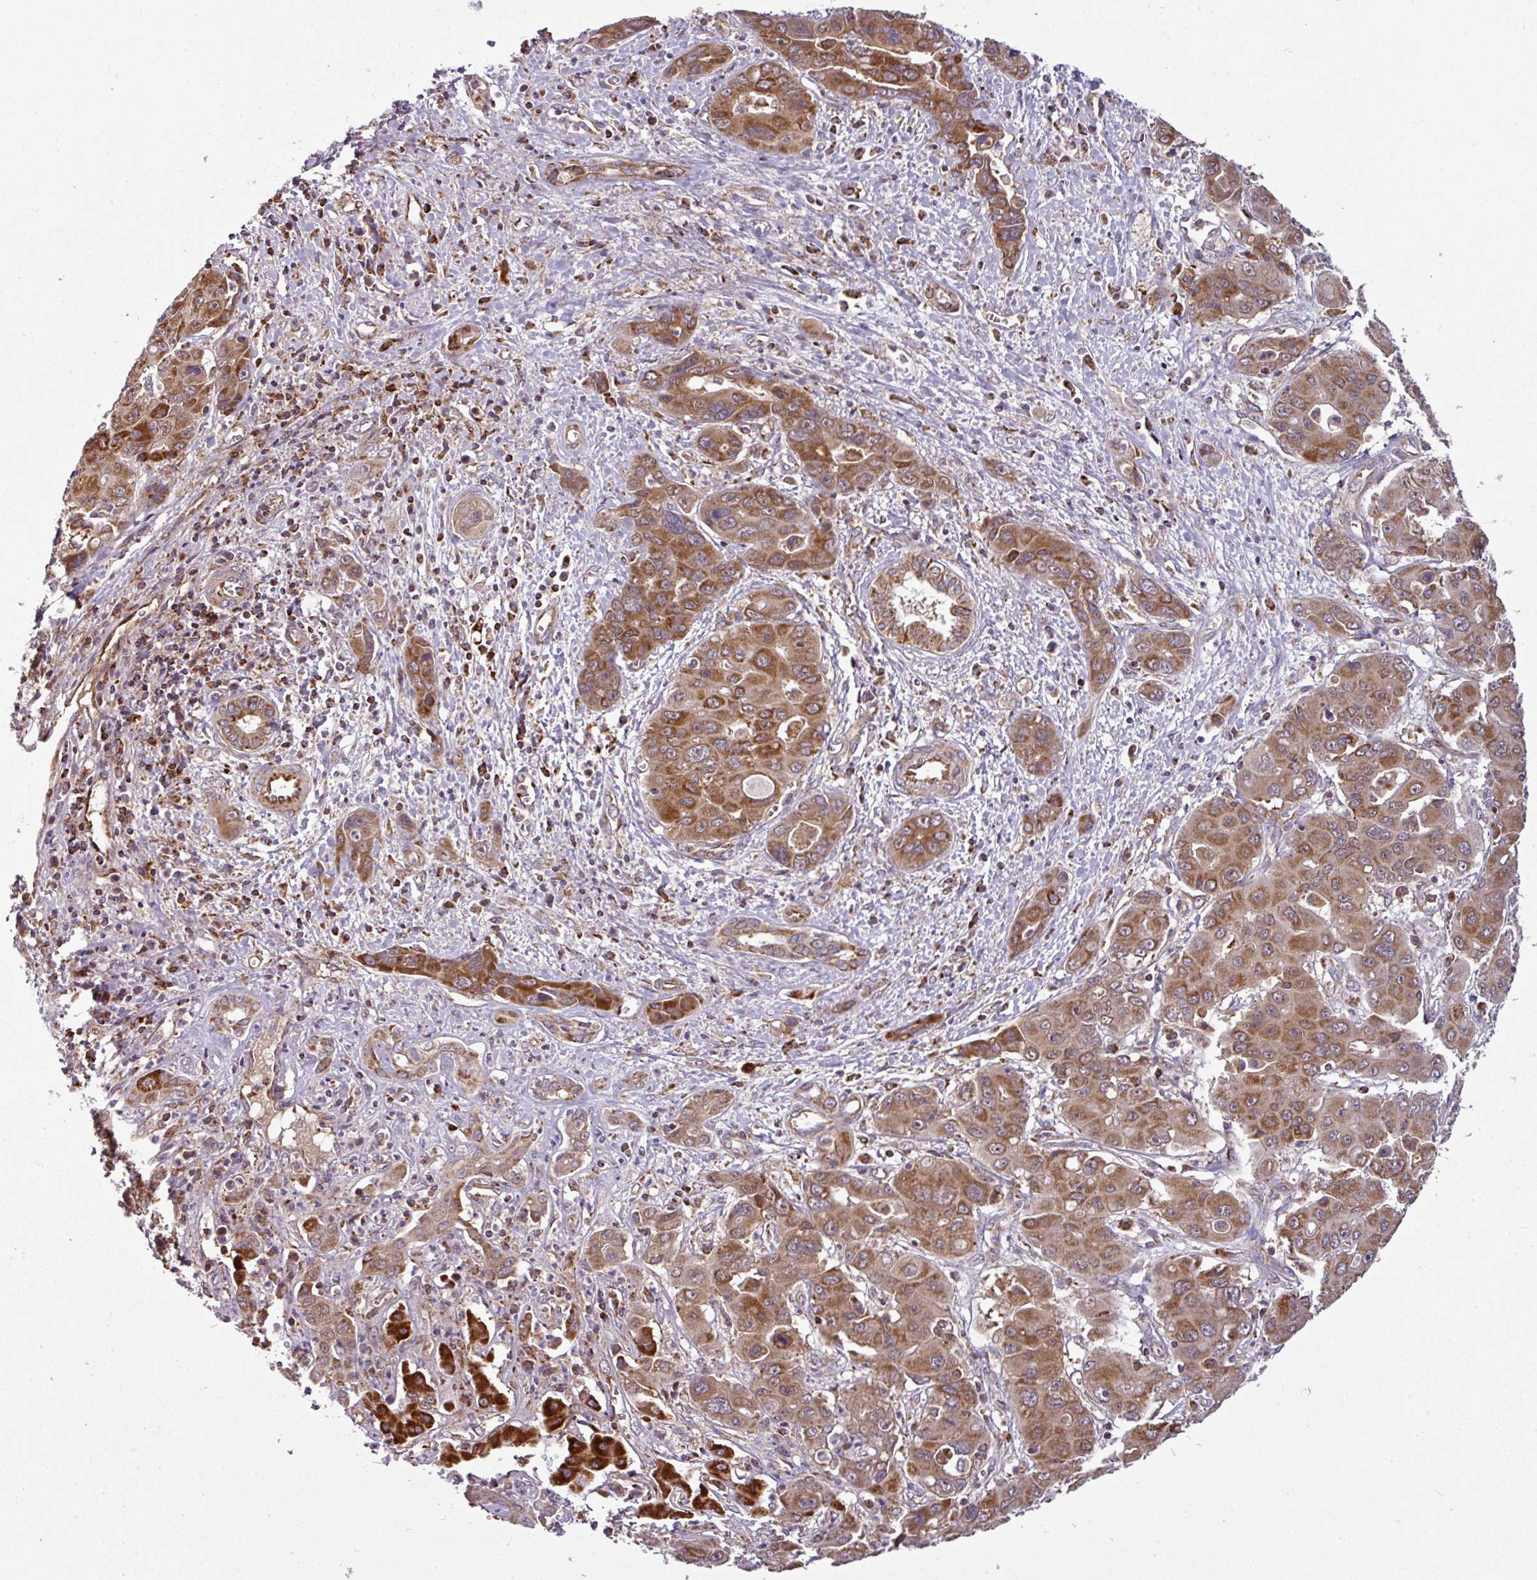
{"staining": {"intensity": "moderate", "quantity": ">75%", "location": "cytoplasmic/membranous"}, "tissue": "liver cancer", "cell_type": "Tumor cells", "image_type": "cancer", "snomed": [{"axis": "morphology", "description": "Cholangiocarcinoma"}, {"axis": "topography", "description": "Liver"}], "caption": "A brown stain highlights moderate cytoplasmic/membranous expression of a protein in cholangiocarcinoma (liver) tumor cells. (brown staining indicates protein expression, while blue staining denotes nuclei).", "gene": "PRELID3B", "patient": {"sex": "male", "age": 67}}